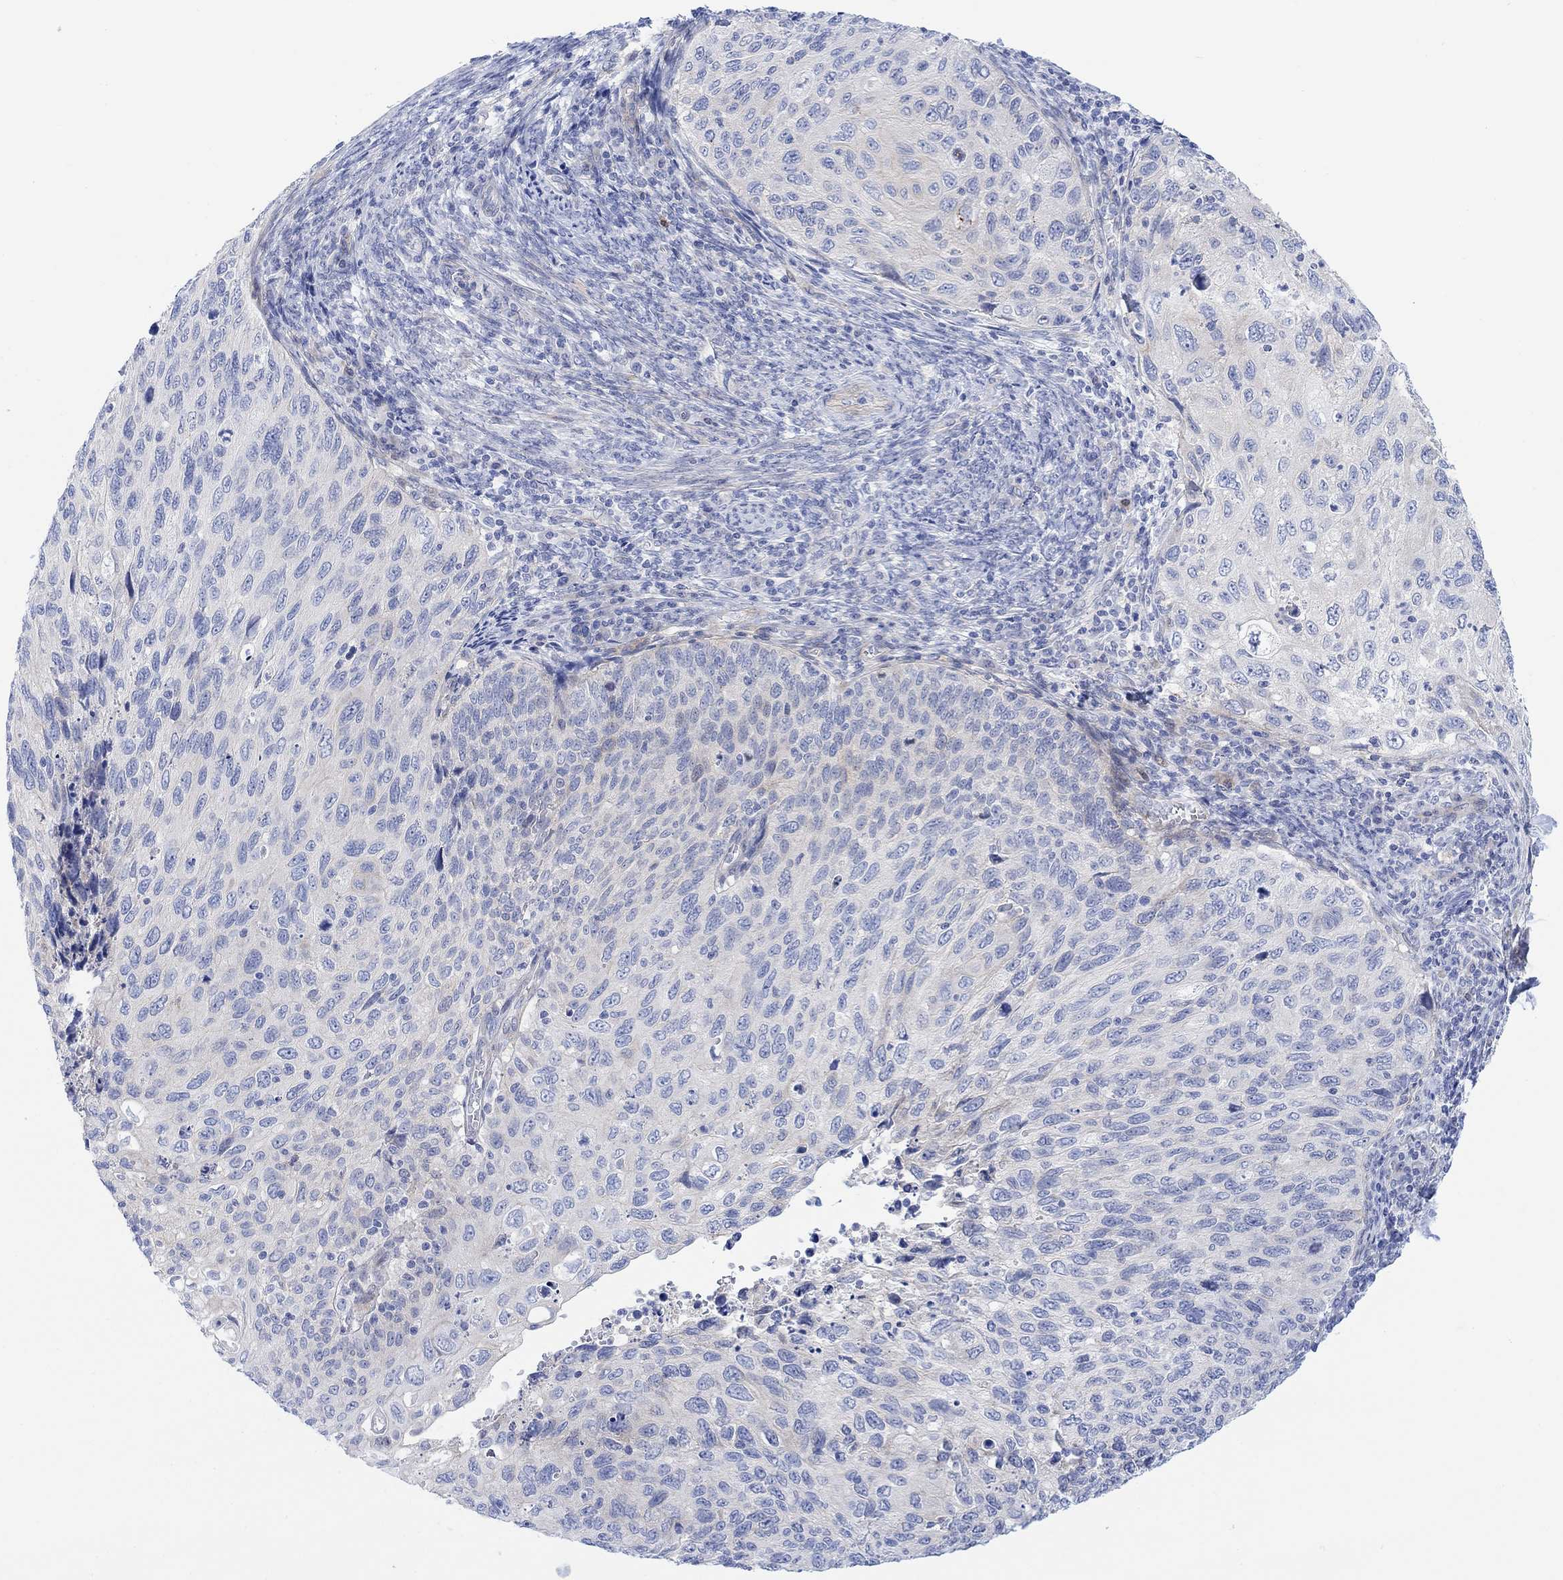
{"staining": {"intensity": "negative", "quantity": "none", "location": "none"}, "tissue": "cervical cancer", "cell_type": "Tumor cells", "image_type": "cancer", "snomed": [{"axis": "morphology", "description": "Squamous cell carcinoma, NOS"}, {"axis": "topography", "description": "Cervix"}], "caption": "DAB immunohistochemical staining of human cervical cancer (squamous cell carcinoma) demonstrates no significant expression in tumor cells.", "gene": "TLDC2", "patient": {"sex": "female", "age": 70}}